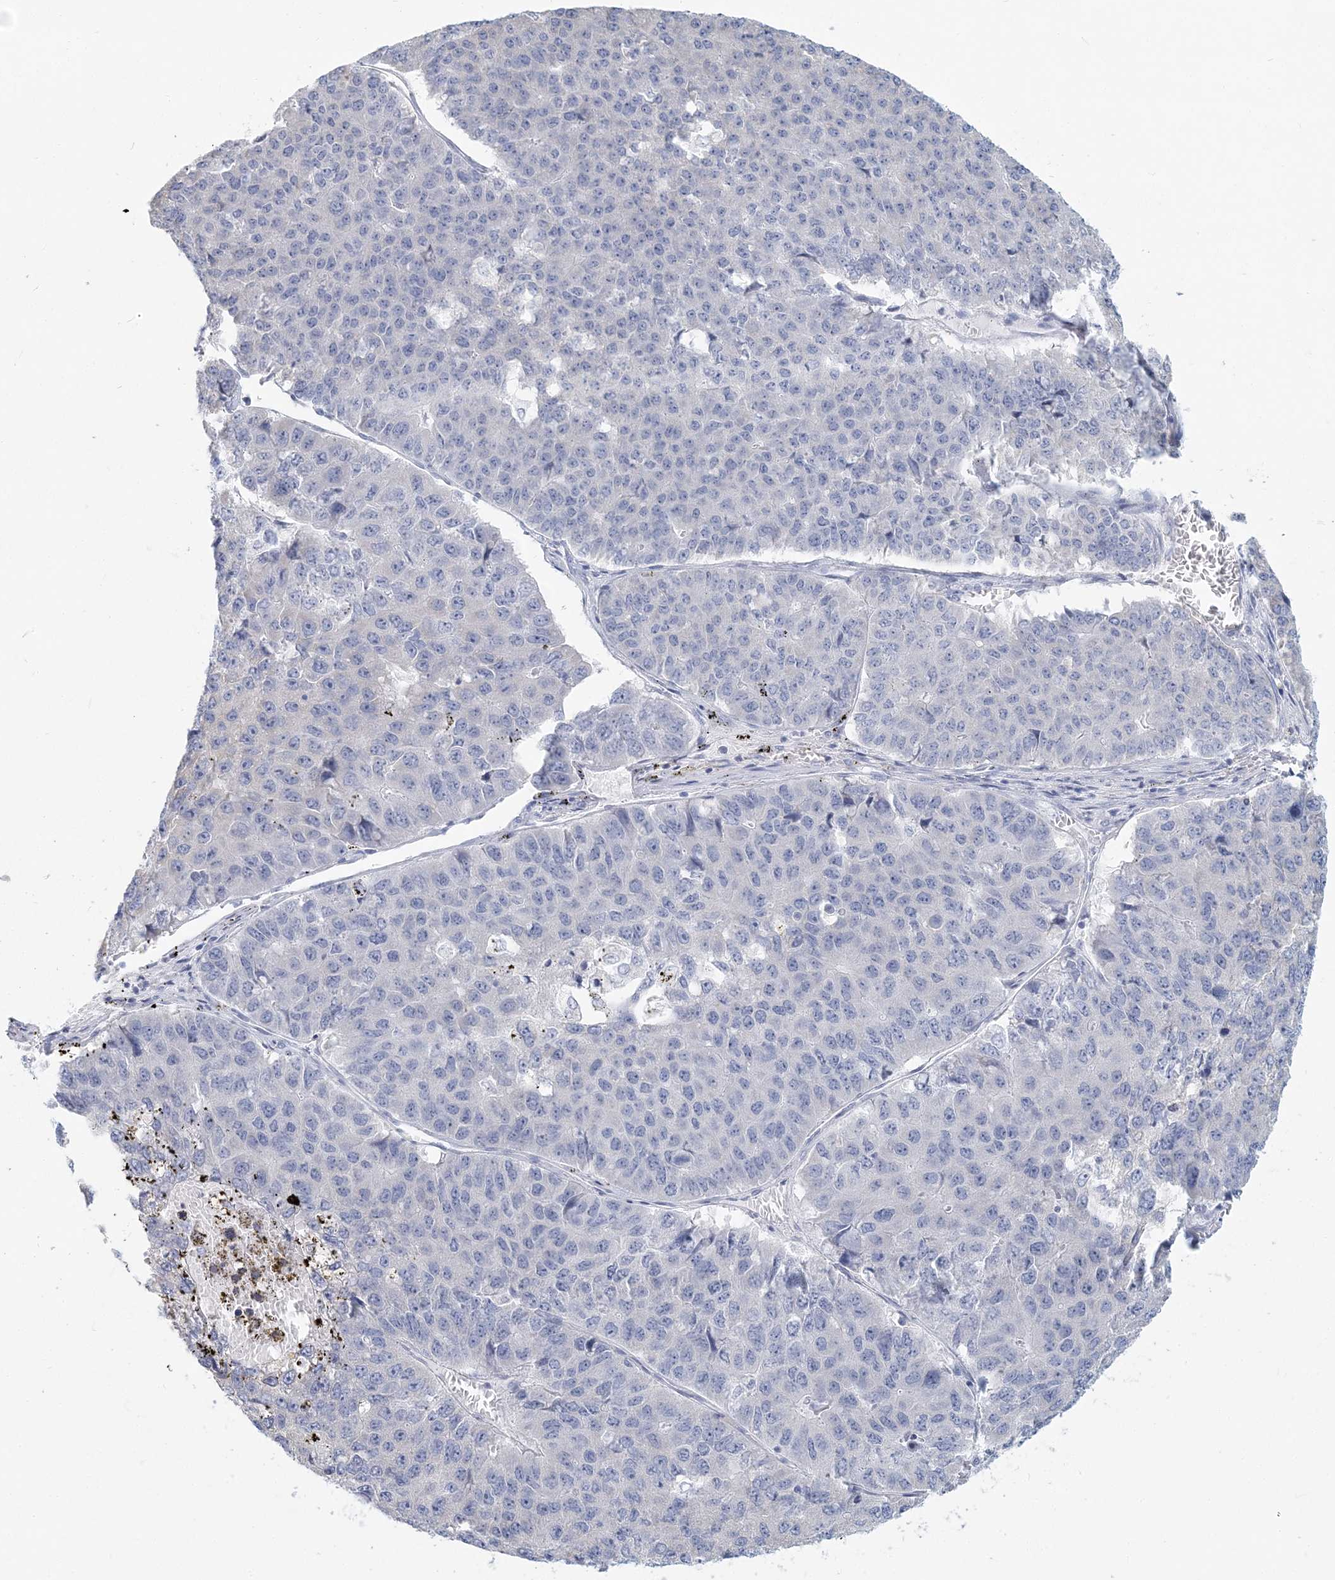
{"staining": {"intensity": "negative", "quantity": "none", "location": "none"}, "tissue": "pancreatic cancer", "cell_type": "Tumor cells", "image_type": "cancer", "snomed": [{"axis": "morphology", "description": "Adenocarcinoma, NOS"}, {"axis": "topography", "description": "Pancreas"}], "caption": "Pancreatic adenocarcinoma stained for a protein using immunohistochemistry (IHC) demonstrates no positivity tumor cells.", "gene": "CSN1S1", "patient": {"sex": "male", "age": 50}}